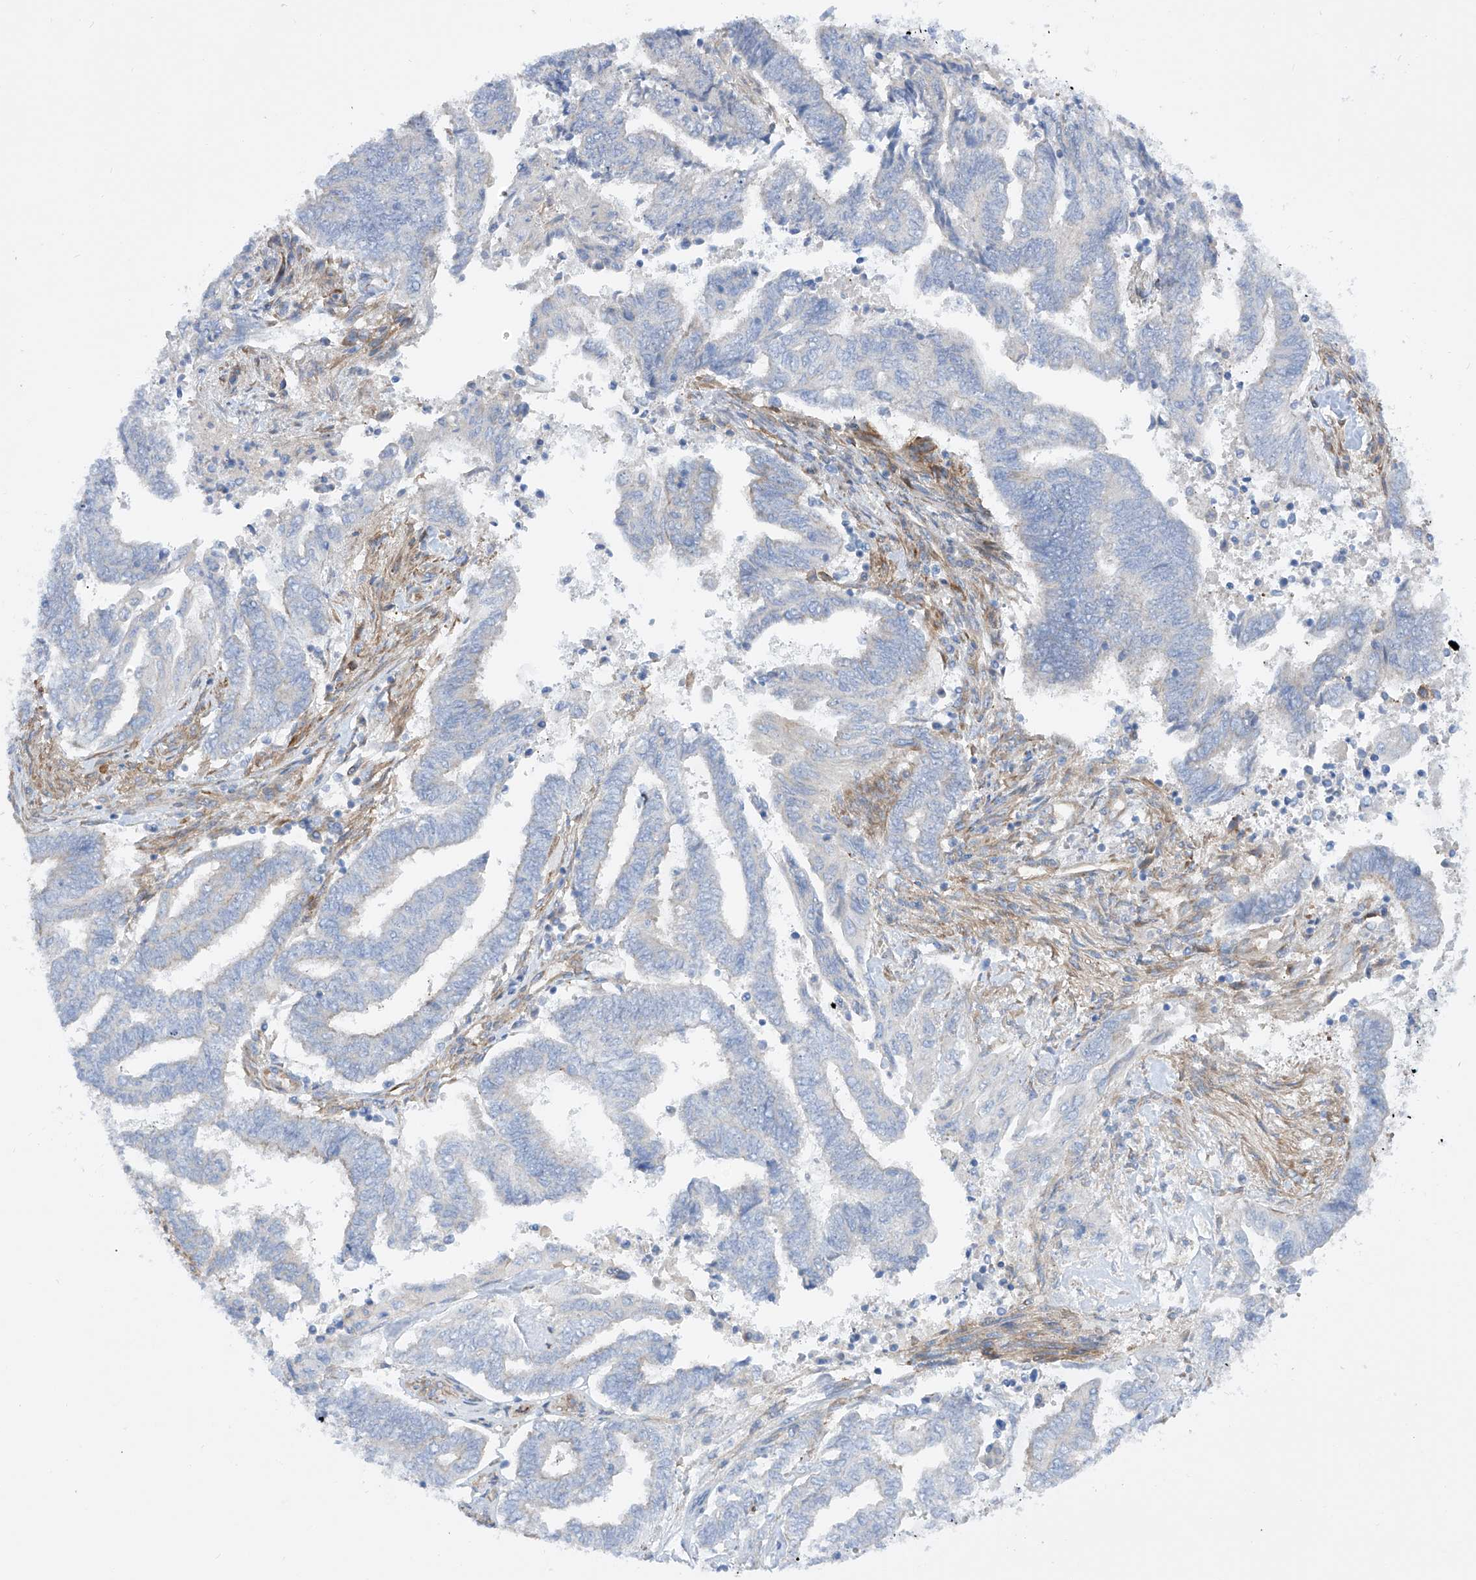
{"staining": {"intensity": "negative", "quantity": "none", "location": "none"}, "tissue": "endometrial cancer", "cell_type": "Tumor cells", "image_type": "cancer", "snomed": [{"axis": "morphology", "description": "Adenocarcinoma, NOS"}, {"axis": "topography", "description": "Uterus"}, {"axis": "topography", "description": "Endometrium"}], "caption": "The image demonstrates no staining of tumor cells in adenocarcinoma (endometrial).", "gene": "LCA5", "patient": {"sex": "female", "age": 70}}